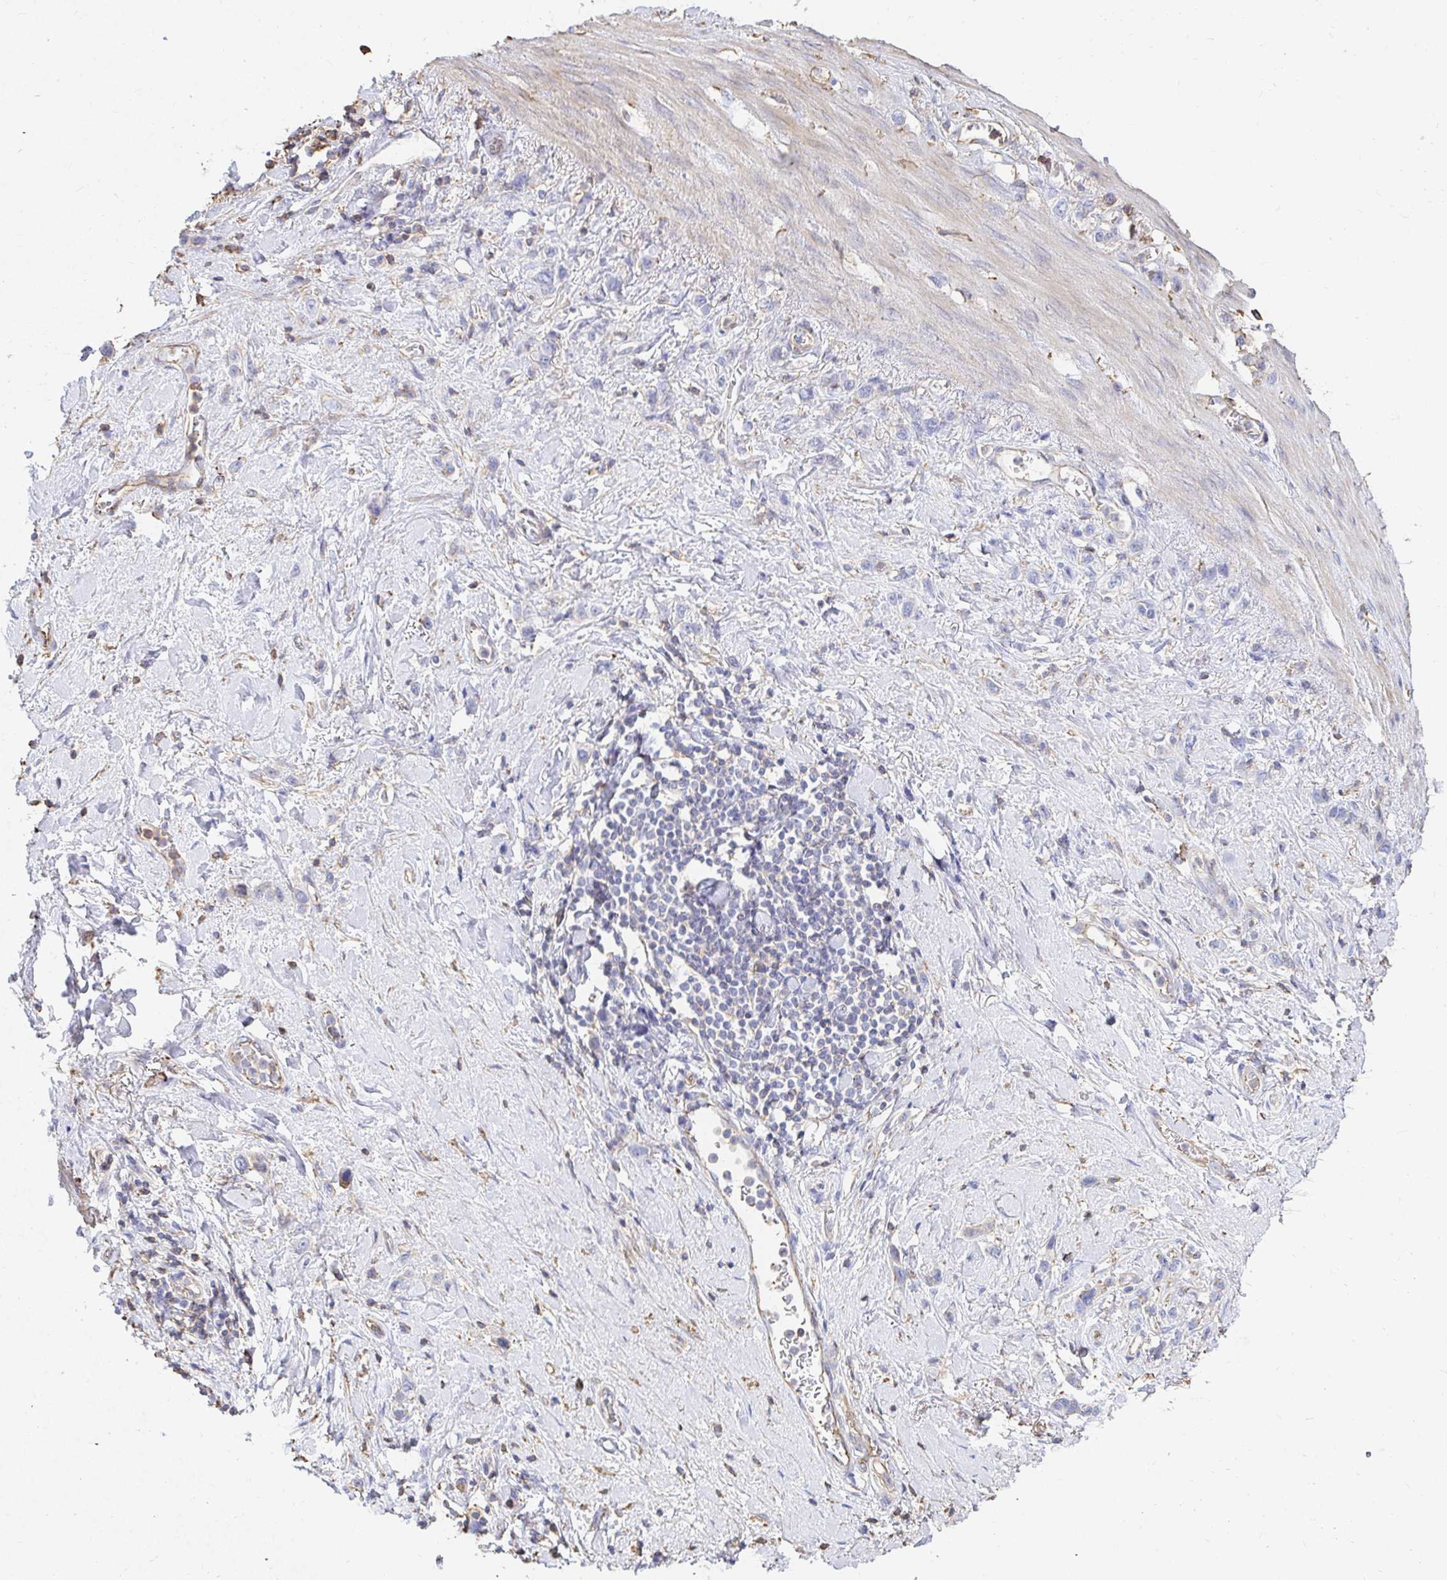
{"staining": {"intensity": "negative", "quantity": "none", "location": "none"}, "tissue": "stomach cancer", "cell_type": "Tumor cells", "image_type": "cancer", "snomed": [{"axis": "morphology", "description": "Adenocarcinoma, NOS"}, {"axis": "topography", "description": "Stomach"}], "caption": "An image of stomach adenocarcinoma stained for a protein exhibits no brown staining in tumor cells.", "gene": "PTPN14", "patient": {"sex": "female", "age": 65}}